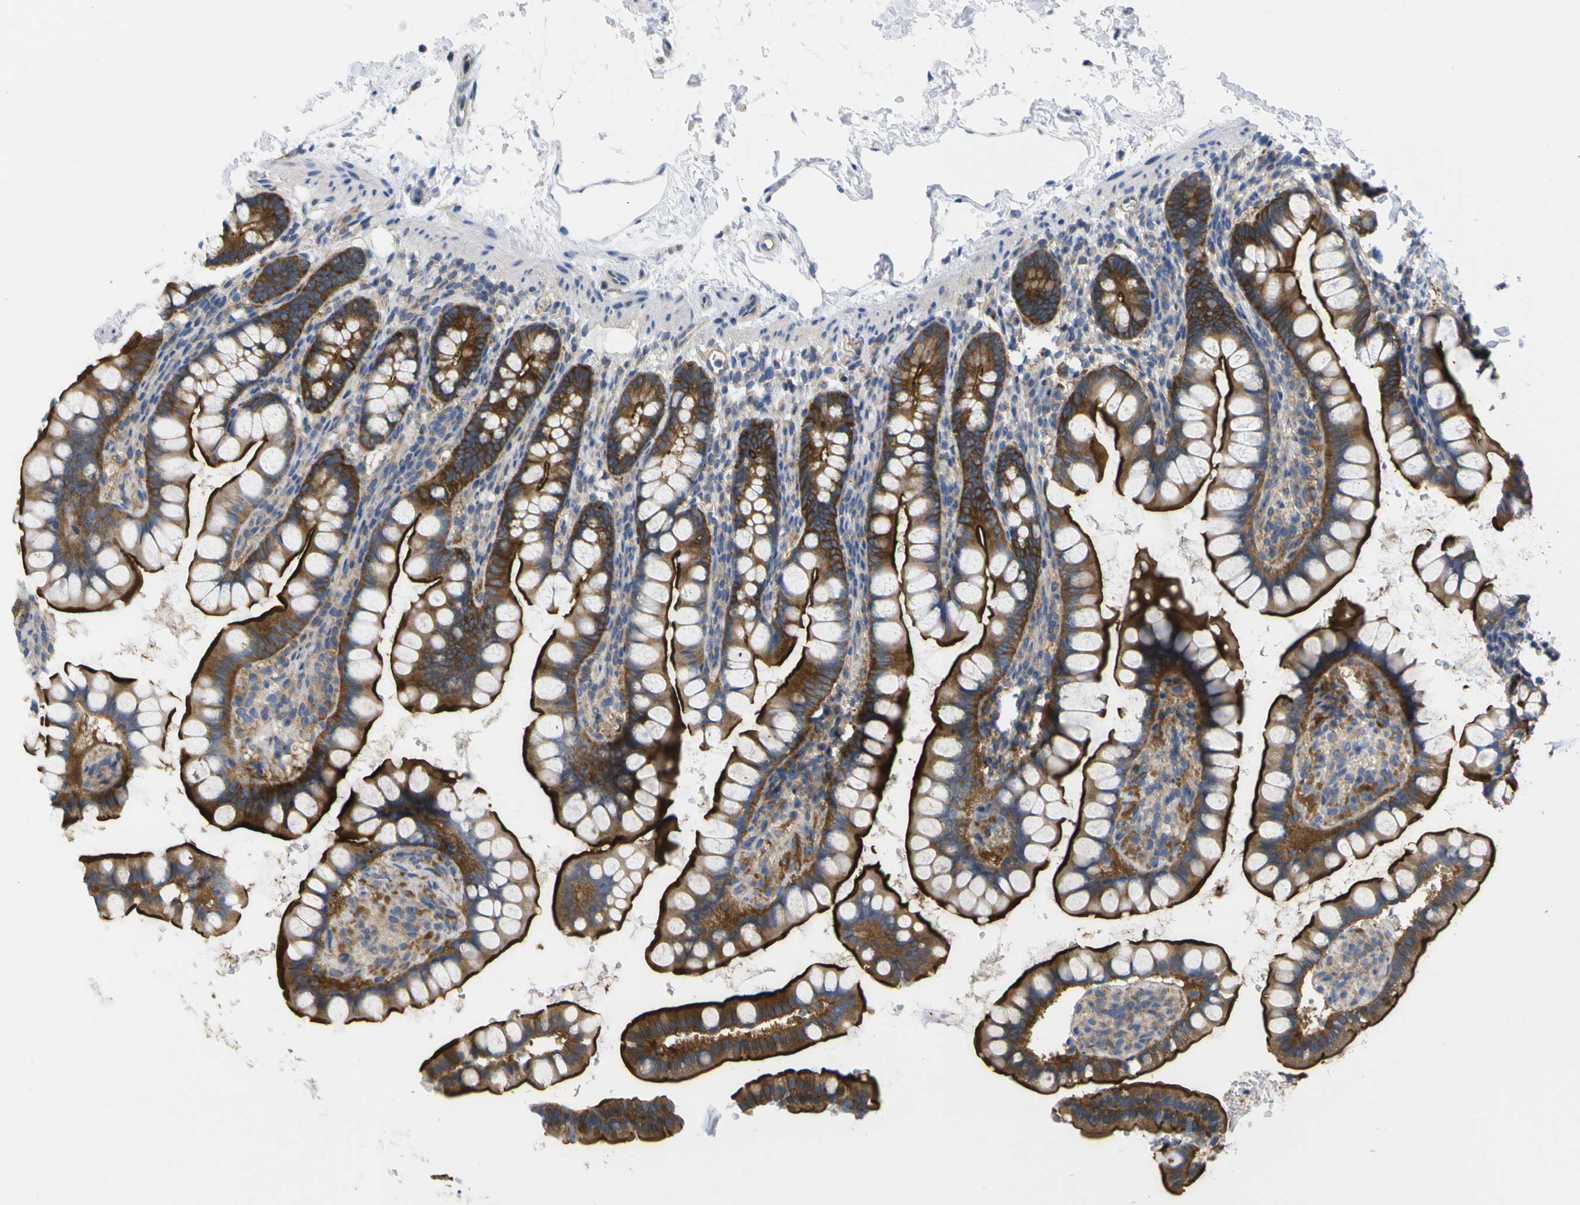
{"staining": {"intensity": "strong", "quantity": ">75%", "location": "cytoplasmic/membranous"}, "tissue": "small intestine", "cell_type": "Glandular cells", "image_type": "normal", "snomed": [{"axis": "morphology", "description": "Normal tissue, NOS"}, {"axis": "topography", "description": "Small intestine"}], "caption": "This is a histology image of immunohistochemistry staining of unremarkable small intestine, which shows strong expression in the cytoplasmic/membranous of glandular cells.", "gene": "USH1C", "patient": {"sex": "female", "age": 84}}